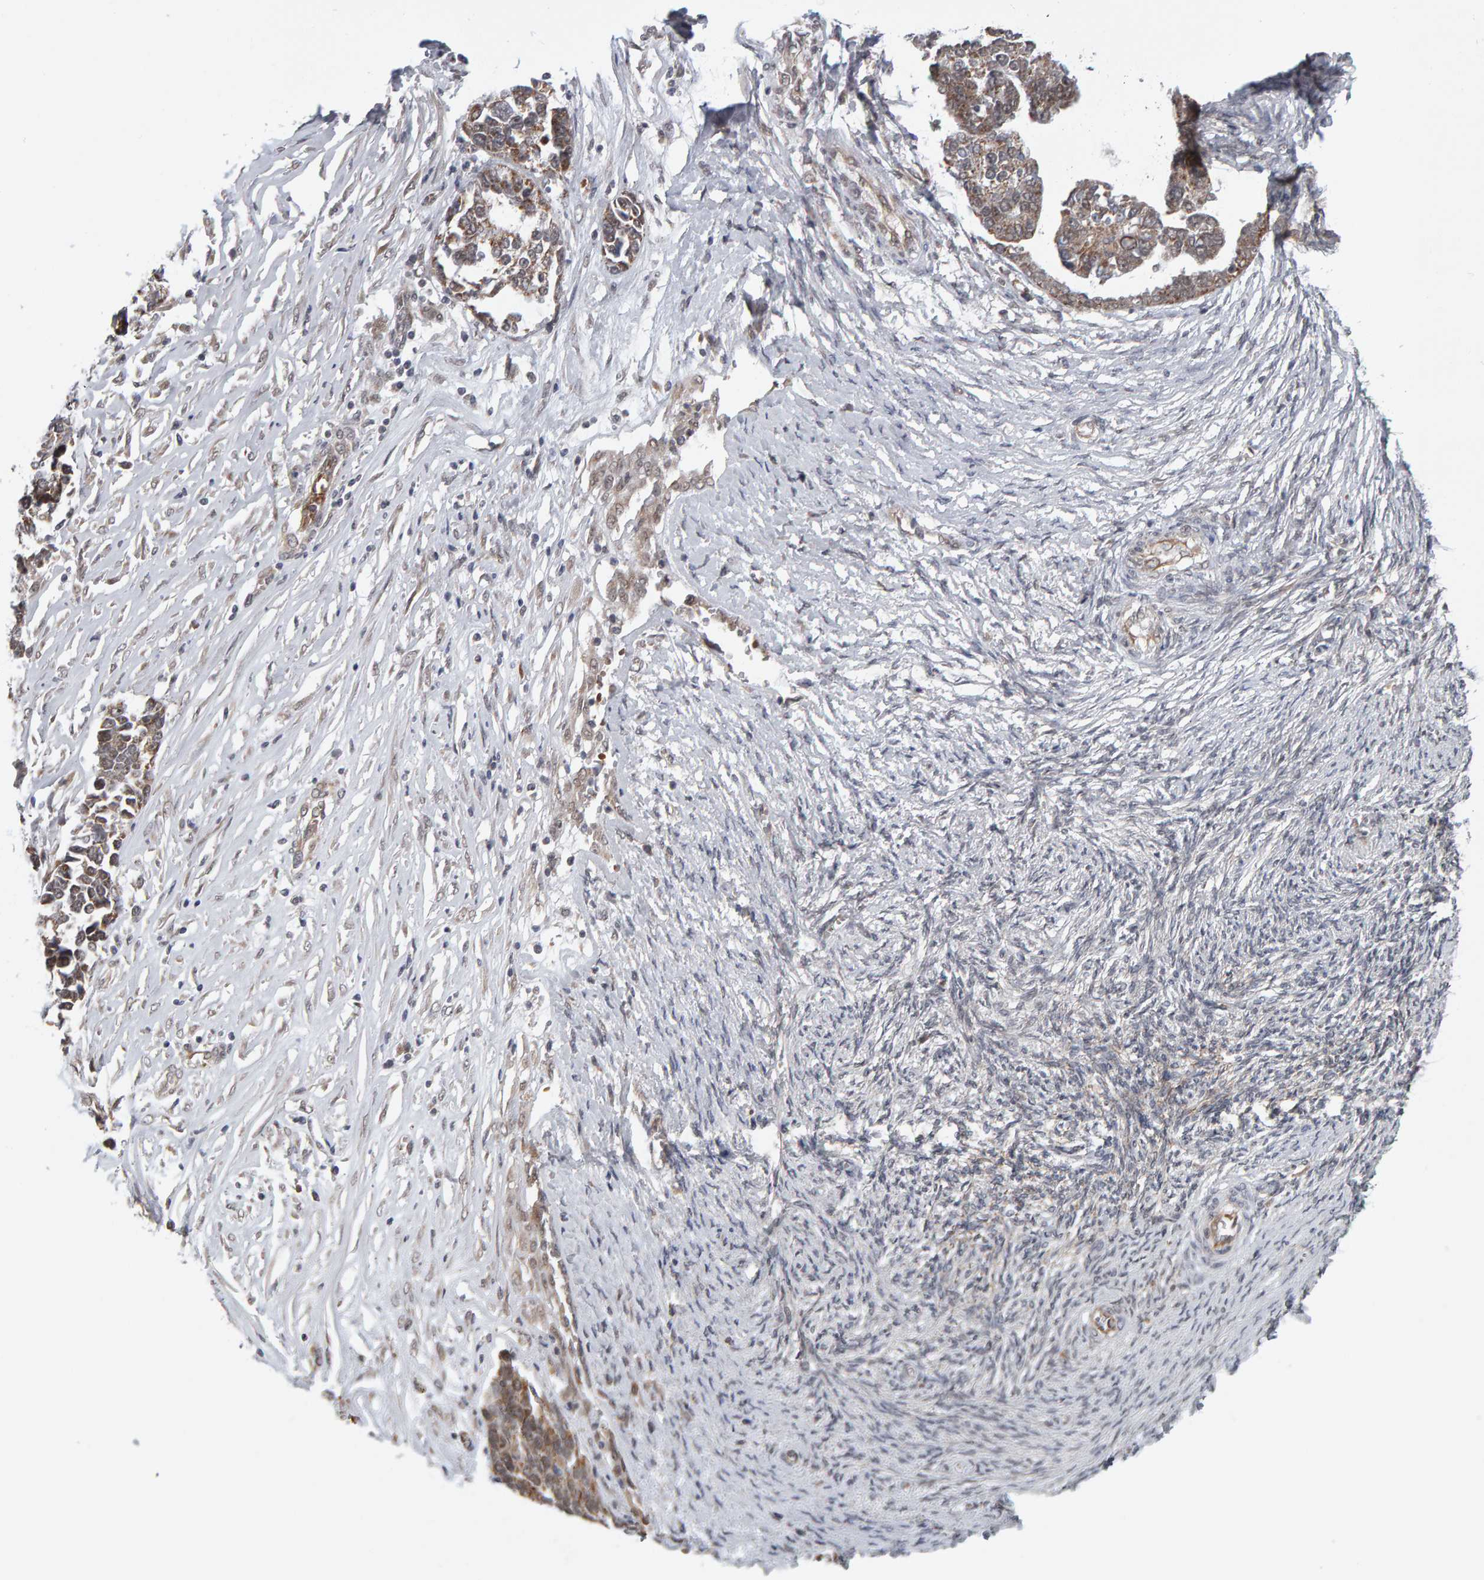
{"staining": {"intensity": "moderate", "quantity": ">75%", "location": "cytoplasmic/membranous"}, "tissue": "ovarian cancer", "cell_type": "Tumor cells", "image_type": "cancer", "snomed": [{"axis": "morphology", "description": "Cystadenocarcinoma, serous, NOS"}, {"axis": "topography", "description": "Ovary"}], "caption": "DAB (3,3'-diaminobenzidine) immunohistochemical staining of human ovarian cancer (serous cystadenocarcinoma) reveals moderate cytoplasmic/membranous protein expression in about >75% of tumor cells.", "gene": "DAP3", "patient": {"sex": "female", "age": 44}}